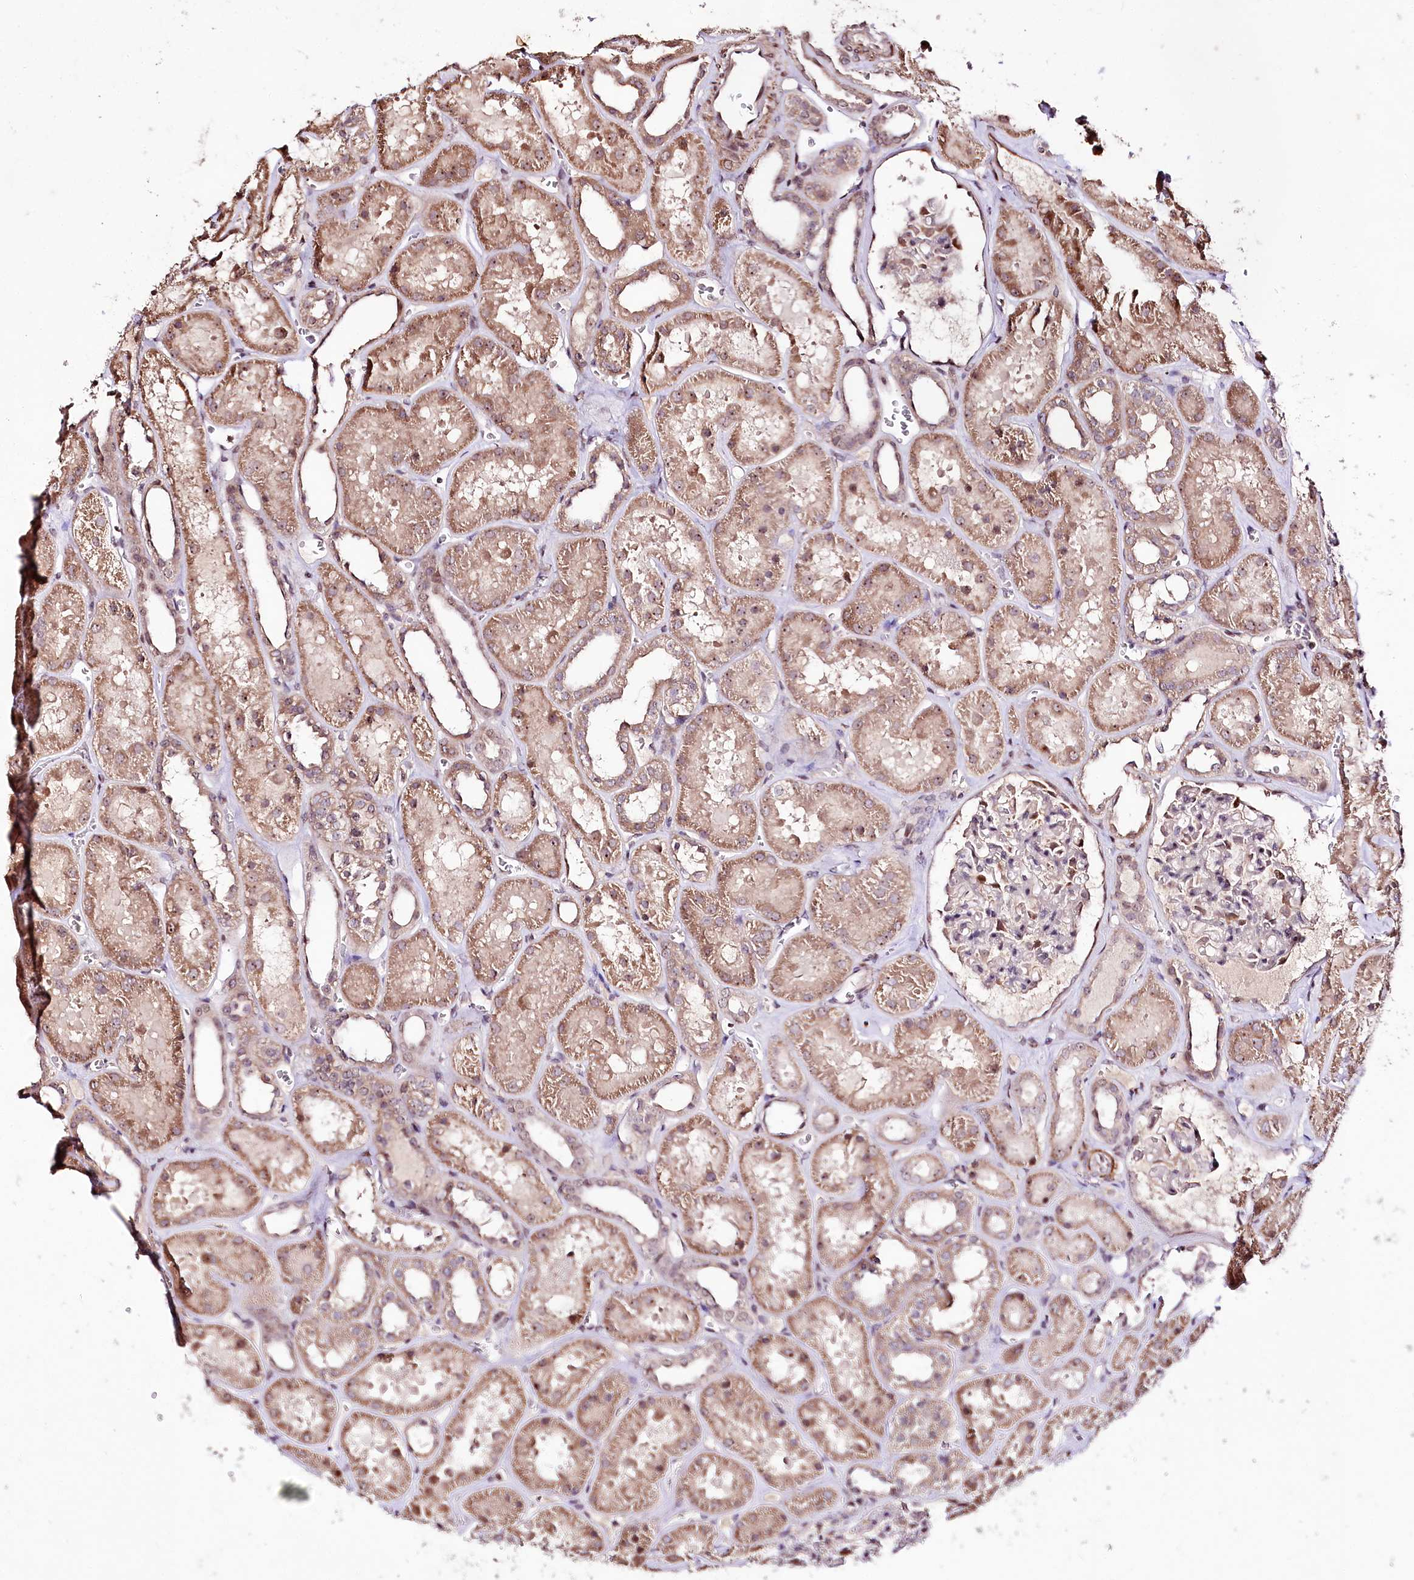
{"staining": {"intensity": "moderate", "quantity": "<25%", "location": "cytoplasmic/membranous"}, "tissue": "kidney", "cell_type": "Cells in glomeruli", "image_type": "normal", "snomed": [{"axis": "morphology", "description": "Normal tissue, NOS"}, {"axis": "topography", "description": "Kidney"}], "caption": "Cells in glomeruli show low levels of moderate cytoplasmic/membranous positivity in approximately <25% of cells in benign kidney. Using DAB (3,3'-diaminobenzidine) (brown) and hematoxylin (blue) stains, captured at high magnification using brightfield microscopy.", "gene": "DMP1", "patient": {"sex": "female", "age": 41}}